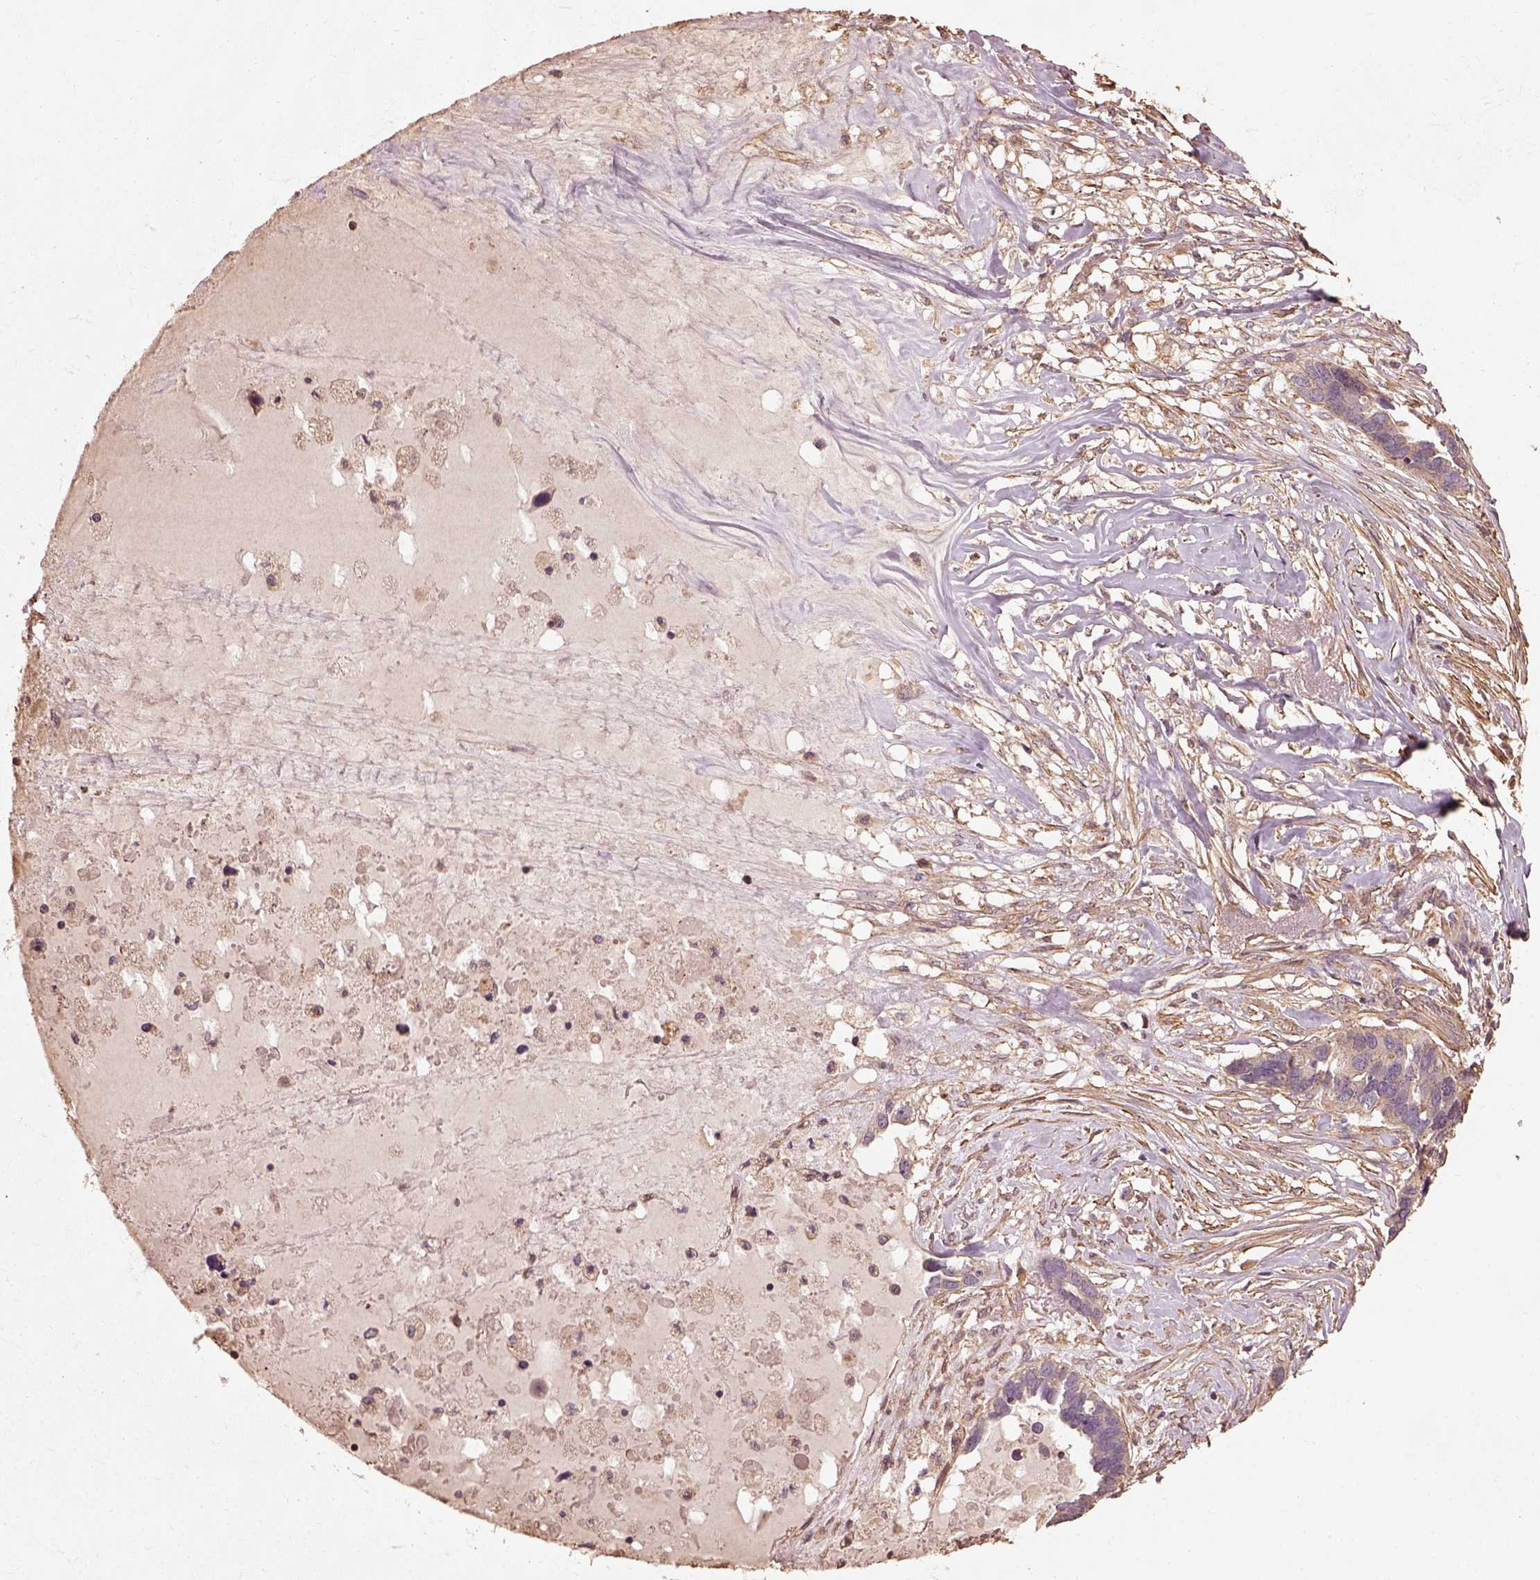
{"staining": {"intensity": "weak", "quantity": "<25%", "location": "cytoplasmic/membranous"}, "tissue": "ovarian cancer", "cell_type": "Tumor cells", "image_type": "cancer", "snomed": [{"axis": "morphology", "description": "Cystadenocarcinoma, serous, NOS"}, {"axis": "topography", "description": "Ovary"}], "caption": "High magnification brightfield microscopy of ovarian cancer (serous cystadenocarcinoma) stained with DAB (3,3'-diaminobenzidine) (brown) and counterstained with hematoxylin (blue): tumor cells show no significant positivity. (DAB IHC visualized using brightfield microscopy, high magnification).", "gene": "METTL4", "patient": {"sex": "female", "age": 54}}